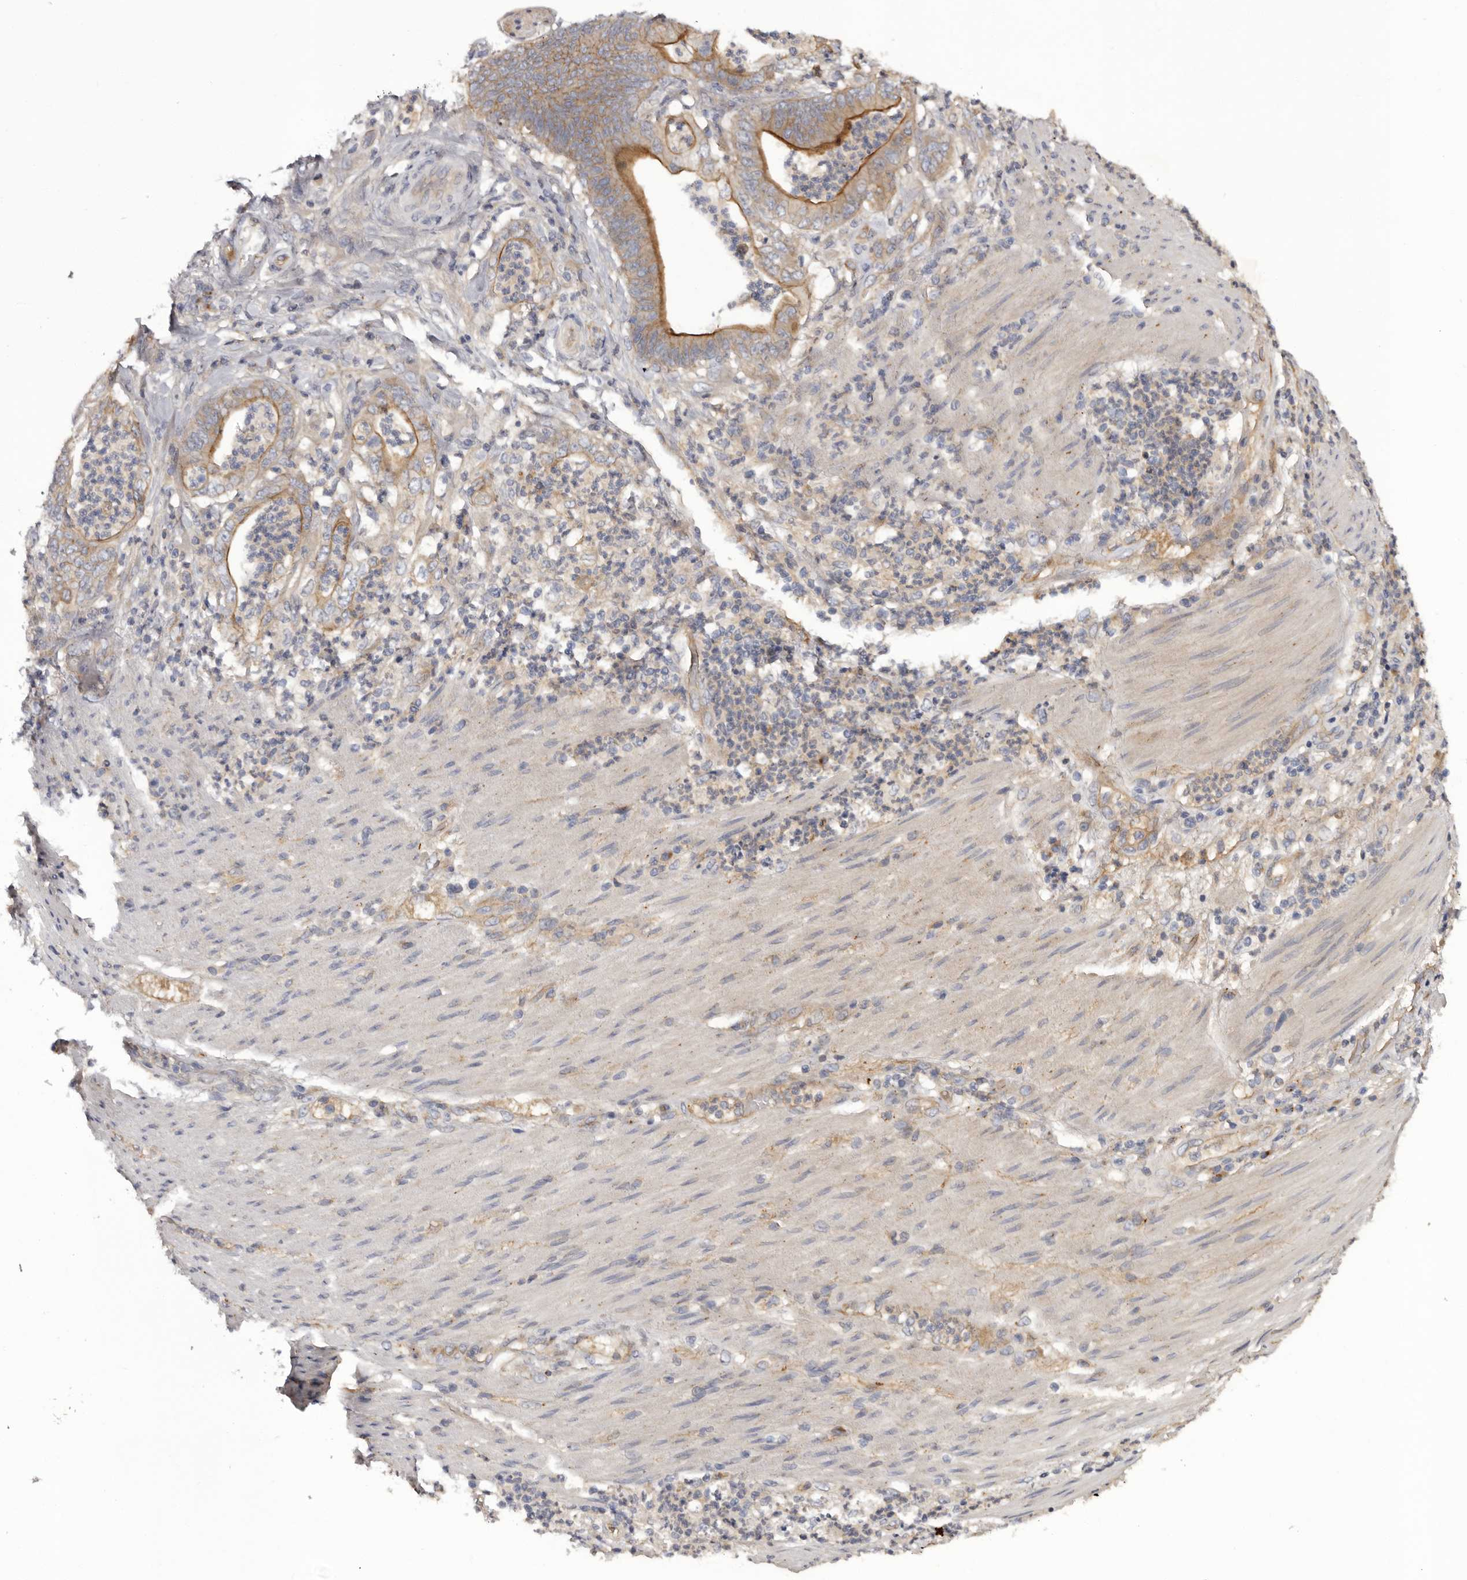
{"staining": {"intensity": "moderate", "quantity": "25%-75%", "location": "cytoplasmic/membranous"}, "tissue": "stomach cancer", "cell_type": "Tumor cells", "image_type": "cancer", "snomed": [{"axis": "morphology", "description": "Adenocarcinoma, NOS"}, {"axis": "topography", "description": "Stomach"}], "caption": "Brown immunohistochemical staining in adenocarcinoma (stomach) reveals moderate cytoplasmic/membranous positivity in about 25%-75% of tumor cells.", "gene": "INKA2", "patient": {"sex": "female", "age": 73}}